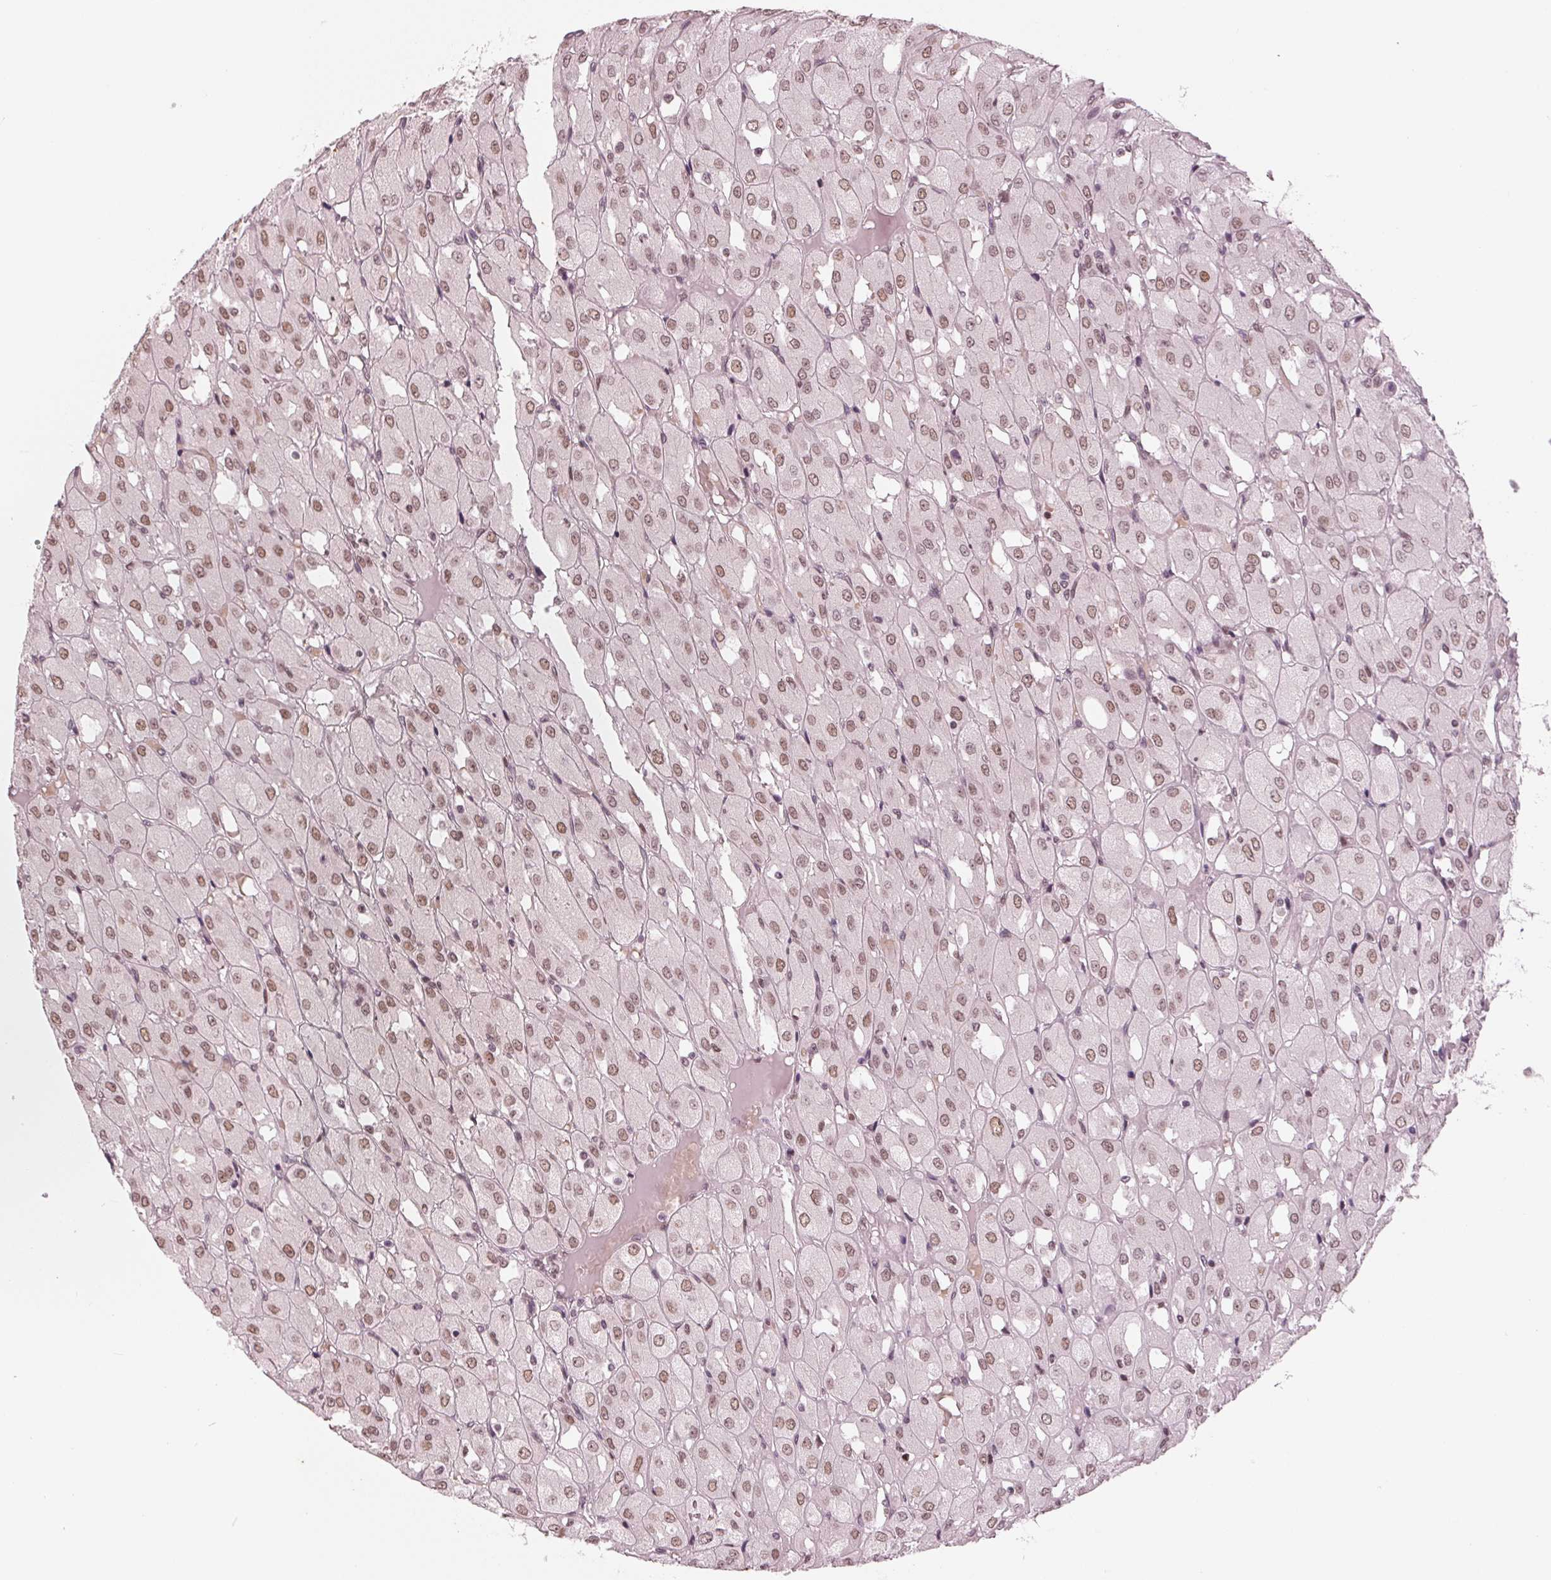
{"staining": {"intensity": "moderate", "quantity": ">75%", "location": "nuclear"}, "tissue": "renal cancer", "cell_type": "Tumor cells", "image_type": "cancer", "snomed": [{"axis": "morphology", "description": "Adenocarcinoma, NOS"}, {"axis": "topography", "description": "Kidney"}], "caption": "Immunohistochemistry (DAB) staining of human renal cancer exhibits moderate nuclear protein staining in about >75% of tumor cells.", "gene": "DNMT3L", "patient": {"sex": "male", "age": 72}}